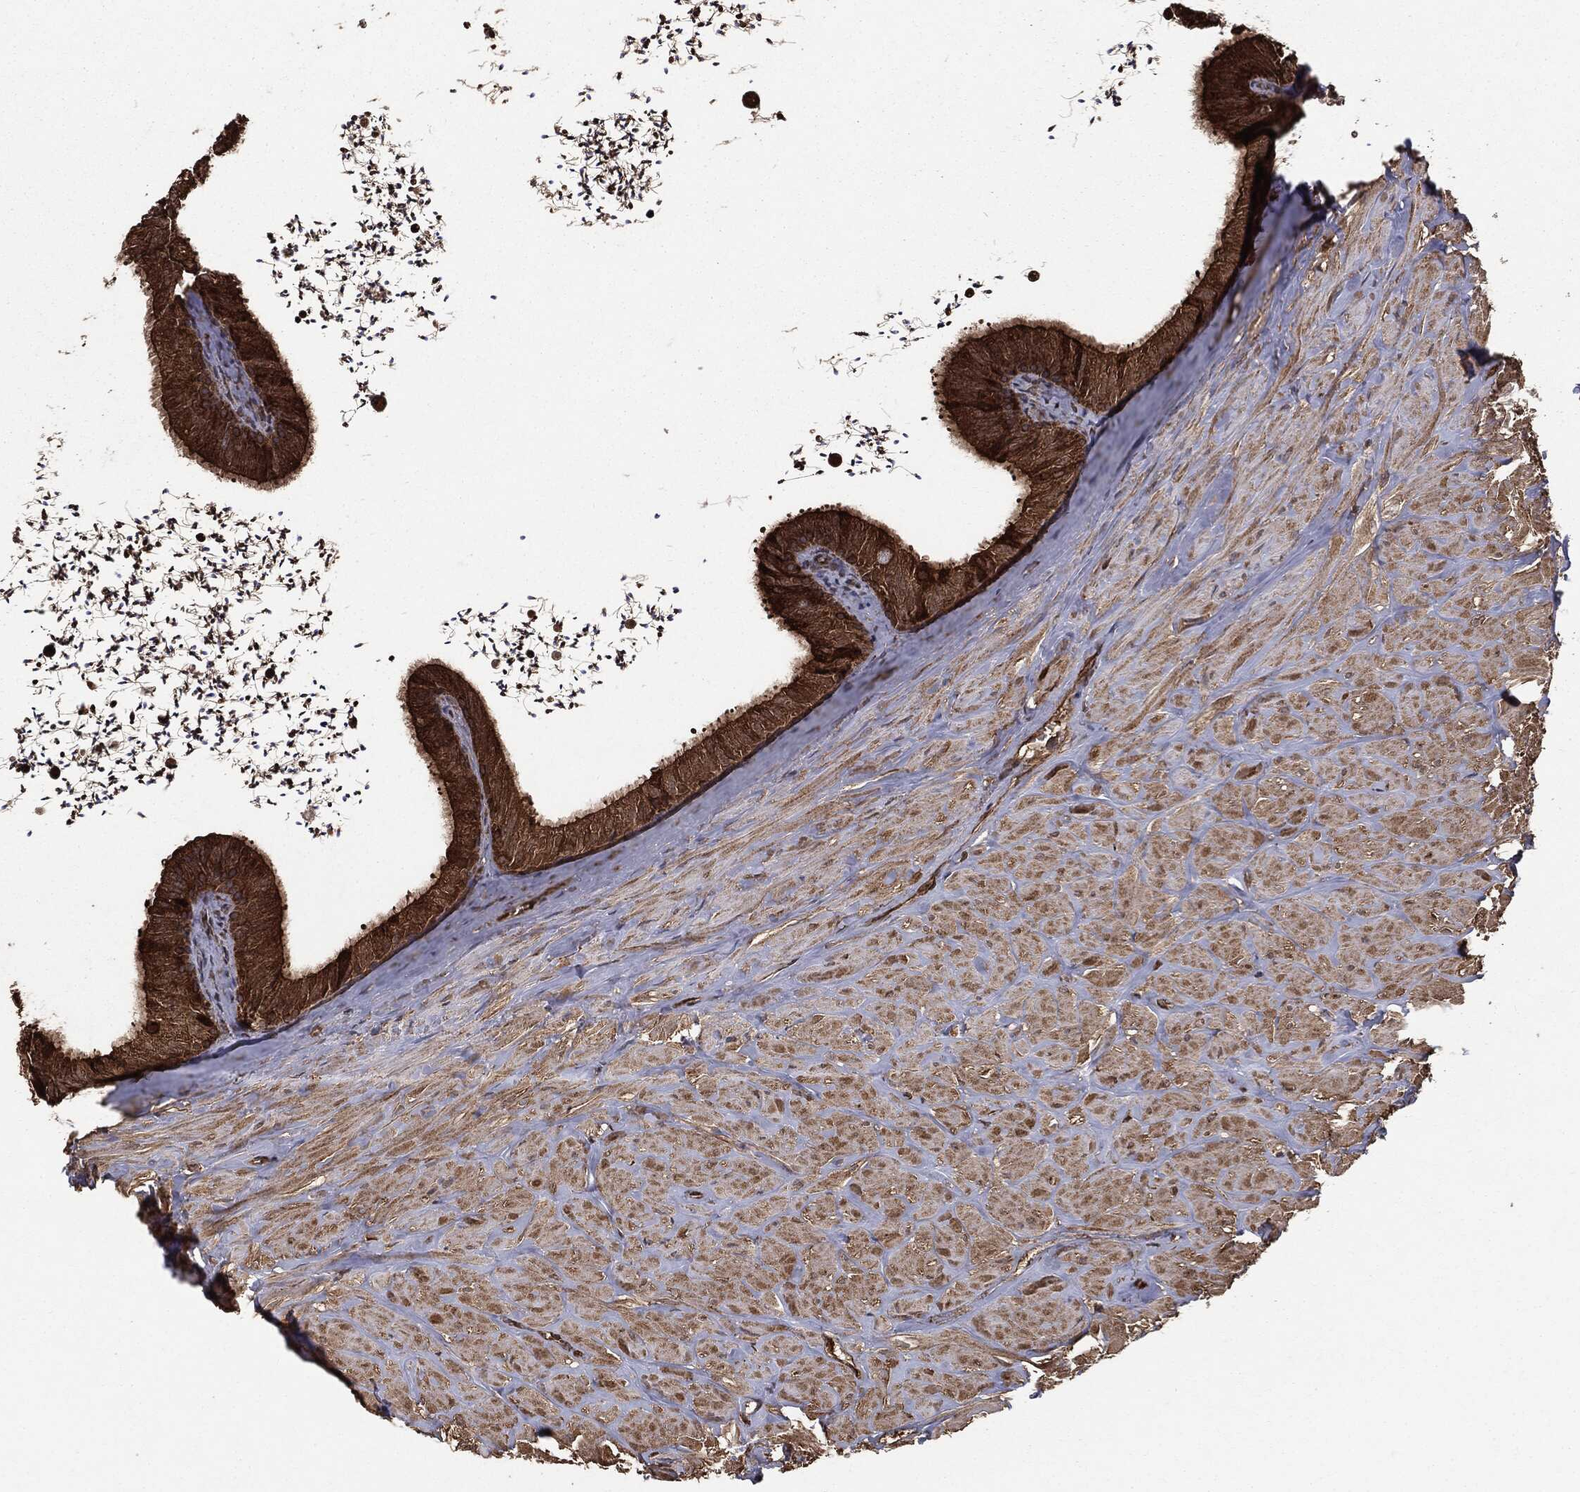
{"staining": {"intensity": "strong", "quantity": ">75%", "location": "cytoplasmic/membranous"}, "tissue": "epididymis", "cell_type": "Glandular cells", "image_type": "normal", "snomed": [{"axis": "morphology", "description": "Normal tissue, NOS"}, {"axis": "topography", "description": "Epididymis"}], "caption": "Glandular cells show high levels of strong cytoplasmic/membranous positivity in approximately >75% of cells in benign human epididymis. (DAB (3,3'-diaminobenzidine) IHC, brown staining for protein, blue staining for nuclei).", "gene": "NME1", "patient": {"sex": "male", "age": 32}}